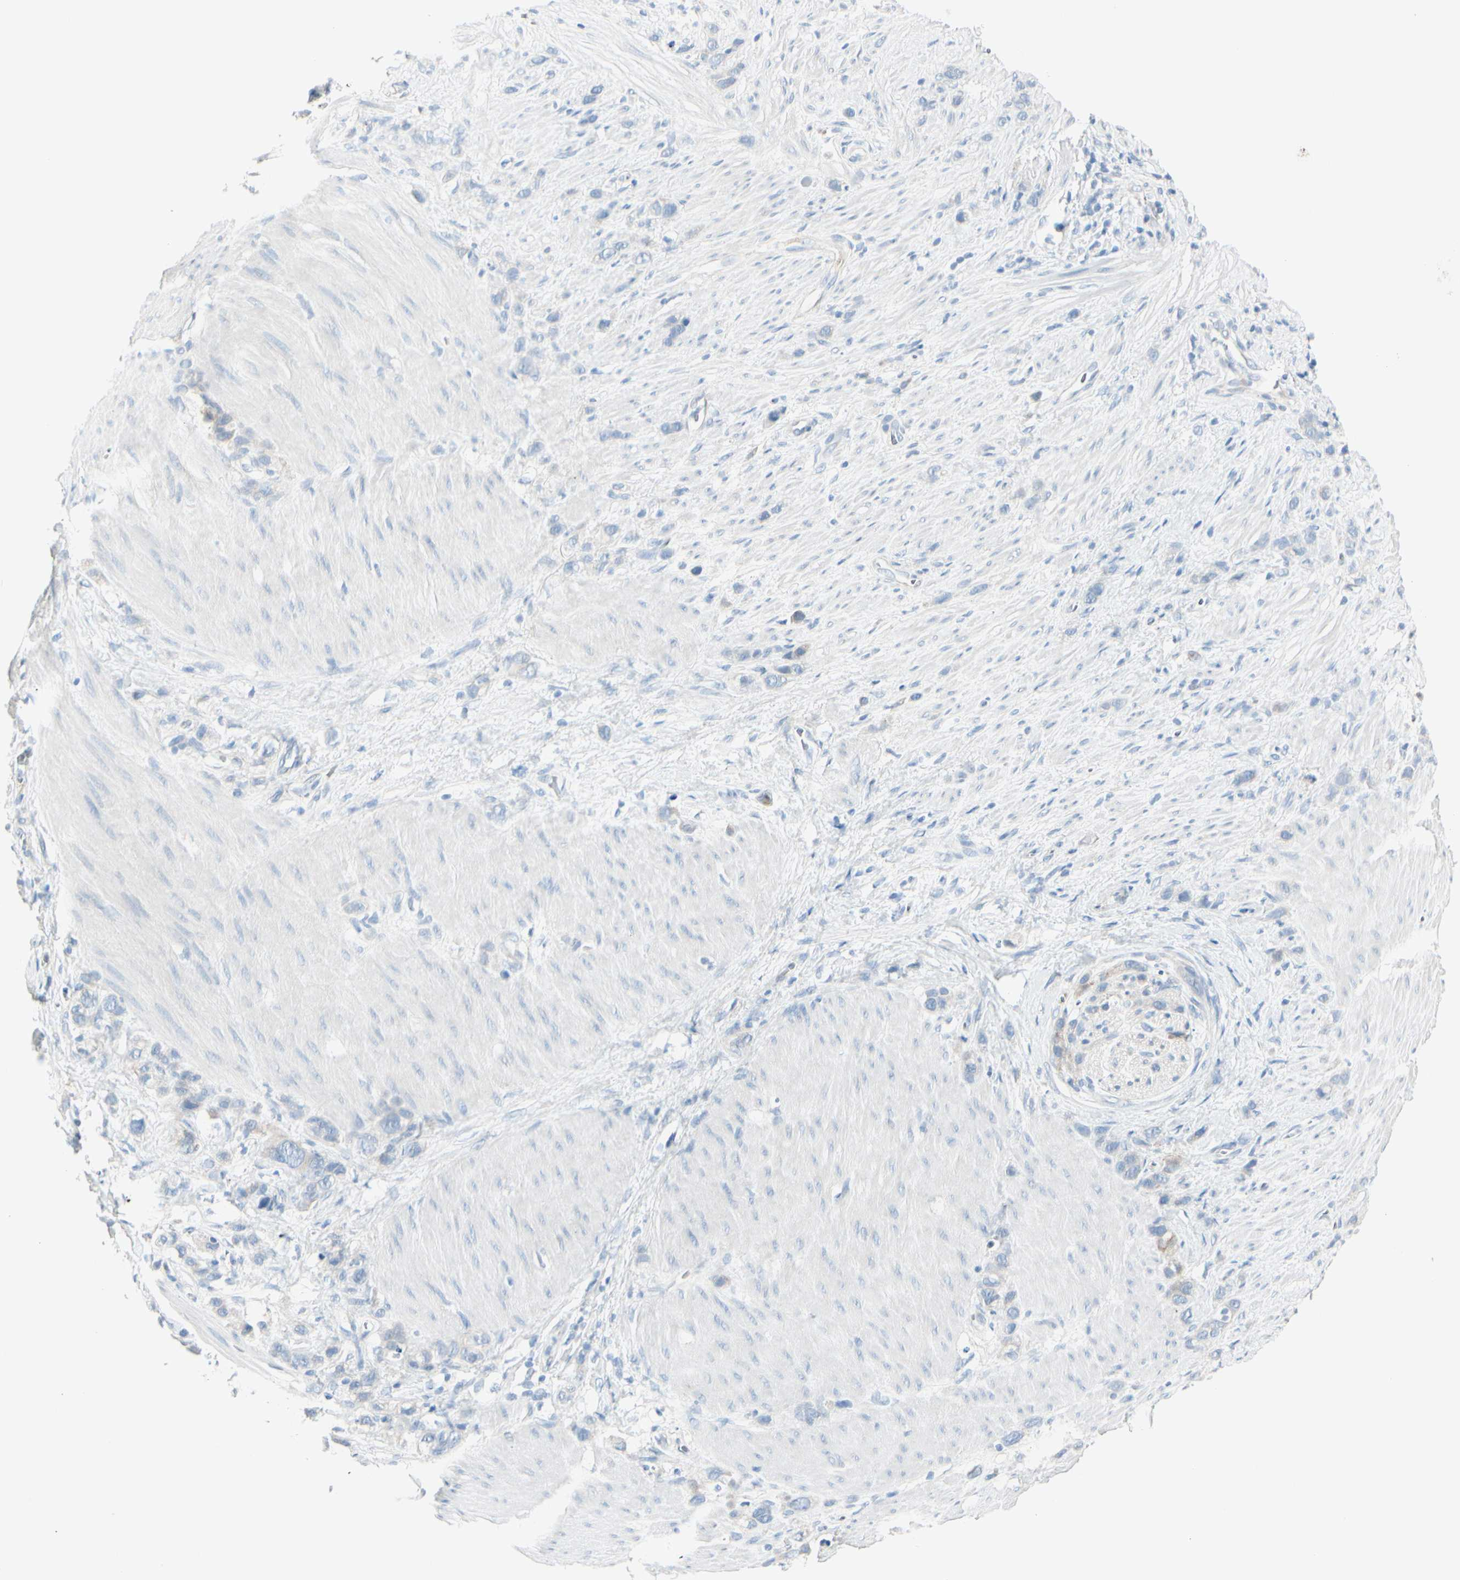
{"staining": {"intensity": "negative", "quantity": "none", "location": "none"}, "tissue": "stomach cancer", "cell_type": "Tumor cells", "image_type": "cancer", "snomed": [{"axis": "morphology", "description": "Normal tissue, NOS"}, {"axis": "morphology", "description": "Adenocarcinoma, NOS"}, {"axis": "morphology", "description": "Adenocarcinoma, High grade"}, {"axis": "topography", "description": "Stomach, upper"}, {"axis": "topography", "description": "Stomach"}], "caption": "An image of stomach cancer (adenocarcinoma) stained for a protein demonstrates no brown staining in tumor cells. (DAB (3,3'-diaminobenzidine) IHC with hematoxylin counter stain).", "gene": "CDHR5", "patient": {"sex": "female", "age": 65}}